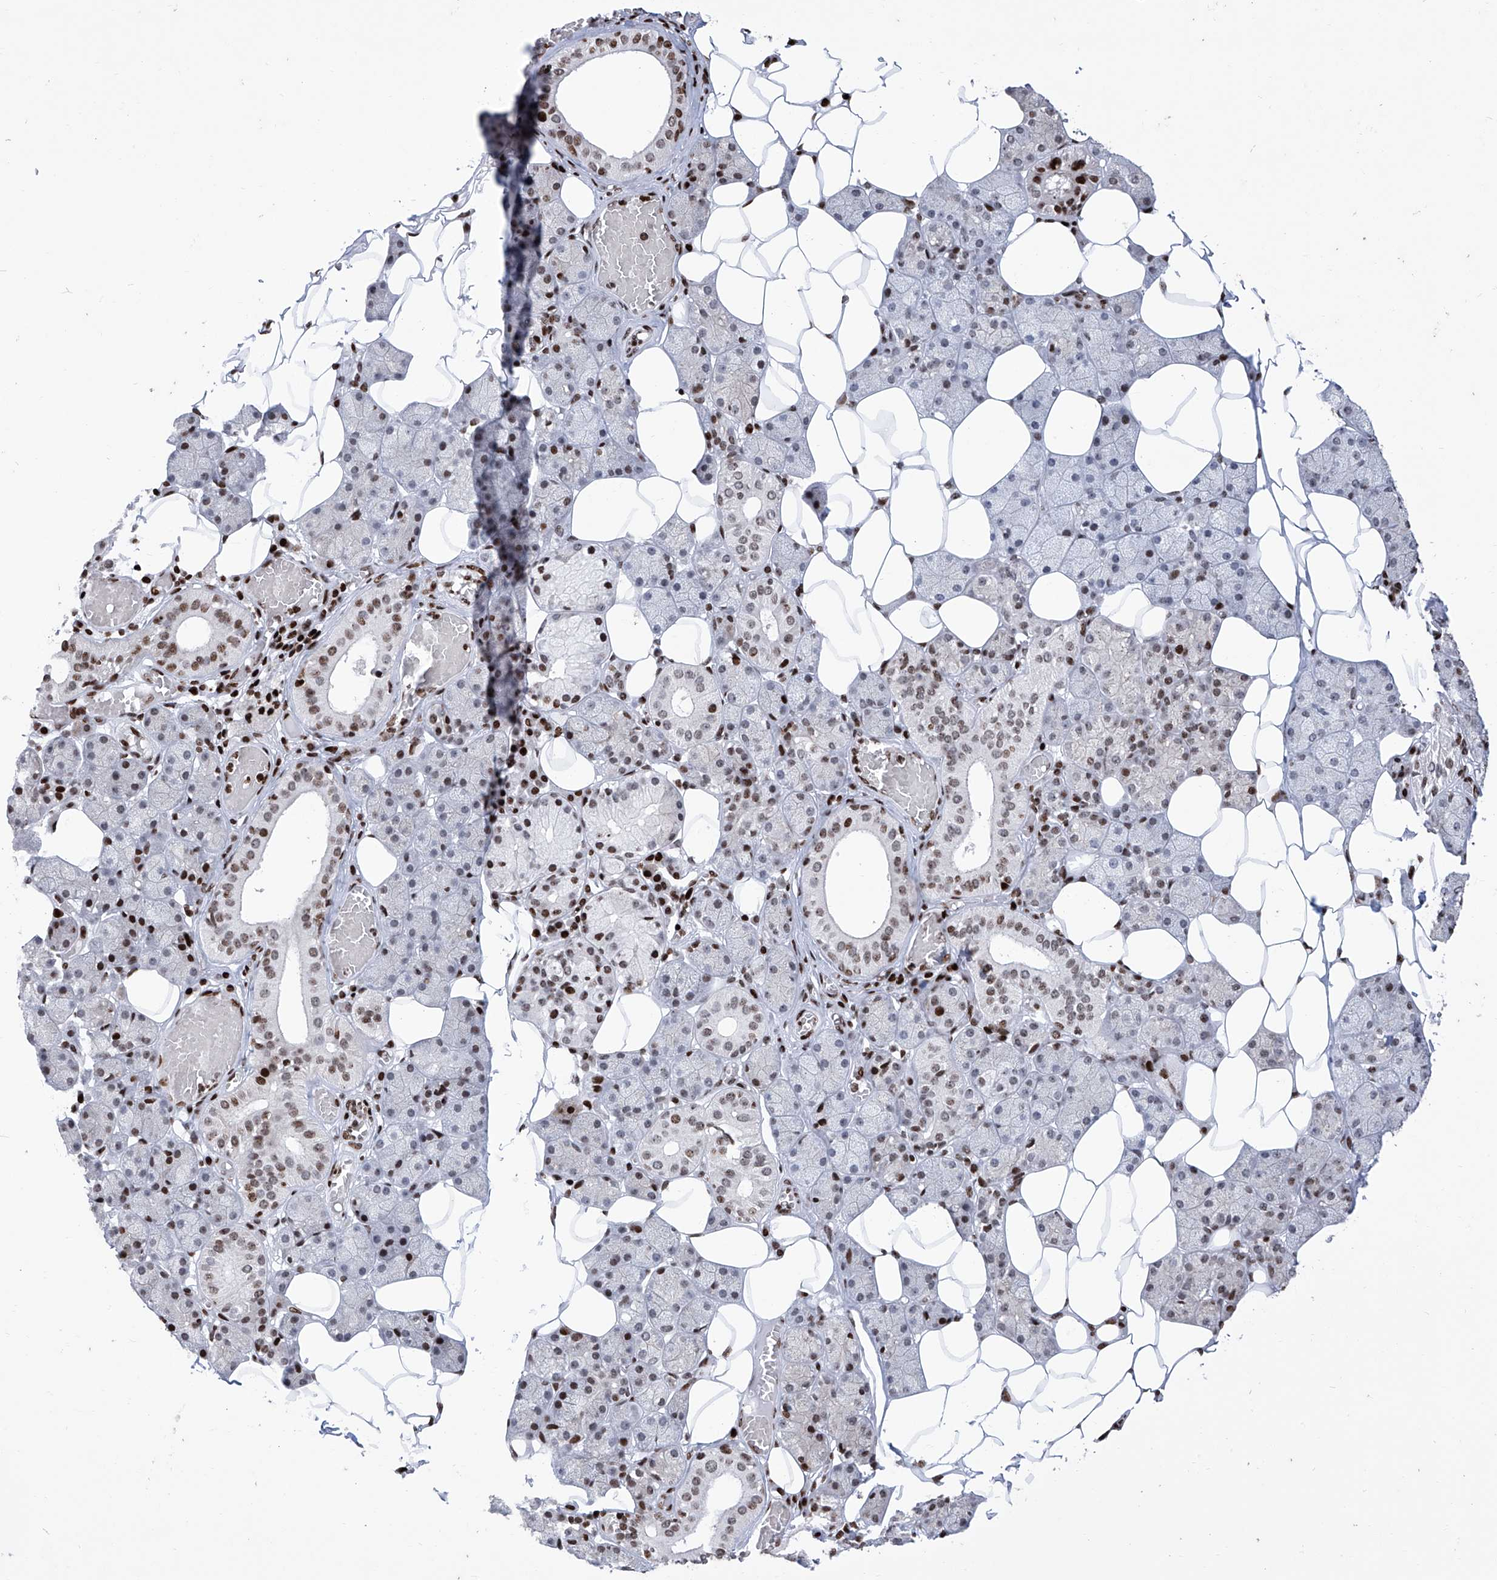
{"staining": {"intensity": "moderate", "quantity": "25%-75%", "location": "nuclear"}, "tissue": "salivary gland", "cell_type": "Glandular cells", "image_type": "normal", "snomed": [{"axis": "morphology", "description": "Normal tissue, NOS"}, {"axis": "topography", "description": "Salivary gland"}], "caption": "A photomicrograph showing moderate nuclear staining in about 25%-75% of glandular cells in normal salivary gland, as visualized by brown immunohistochemical staining.", "gene": "HEY2", "patient": {"sex": "female", "age": 33}}